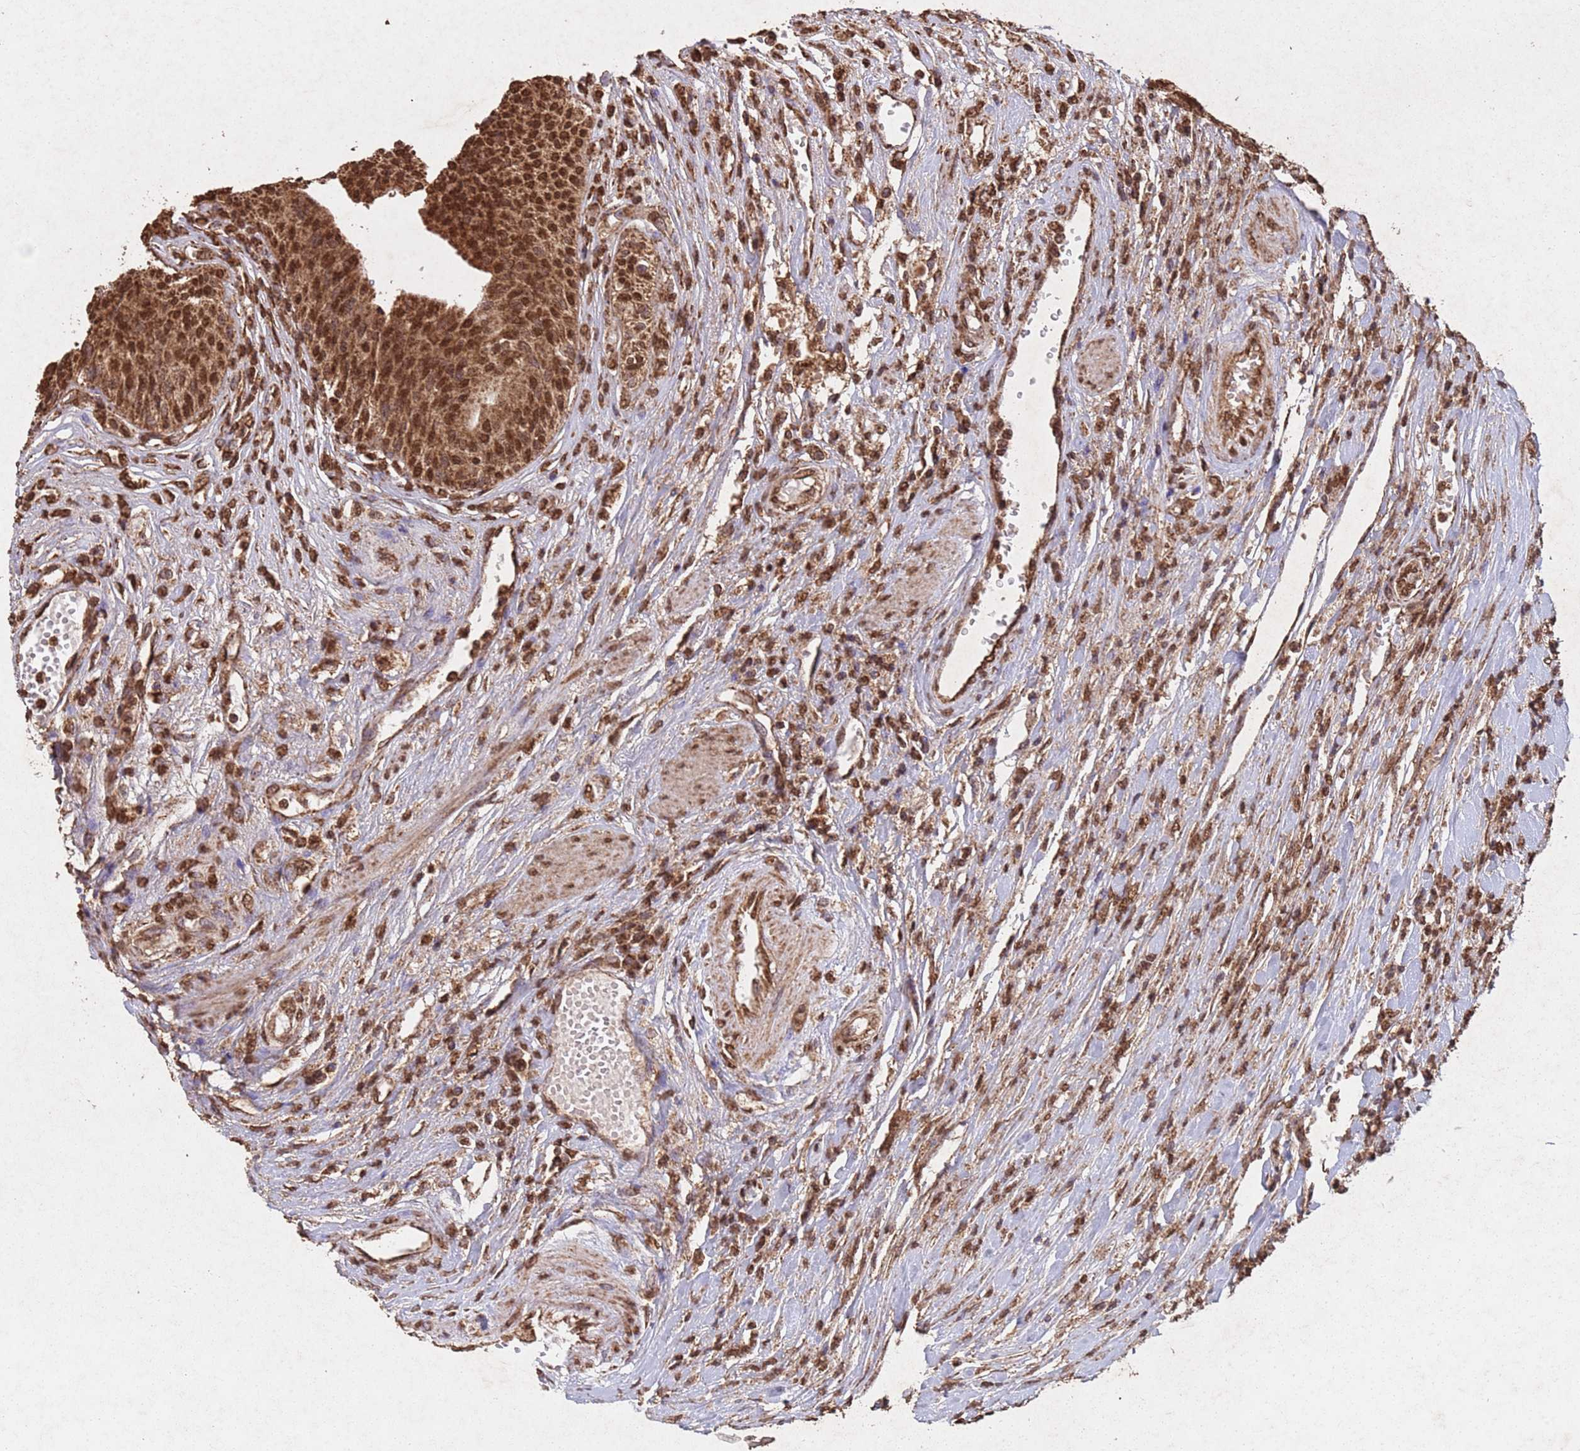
{"staining": {"intensity": "strong", "quantity": ">75%", "location": "nuclear"}, "tissue": "urothelial cancer", "cell_type": "Tumor cells", "image_type": "cancer", "snomed": [{"axis": "morphology", "description": "Urothelial carcinoma, High grade"}, {"axis": "topography", "description": "Urinary bladder"}], "caption": "A brown stain shows strong nuclear positivity of a protein in urothelial cancer tumor cells.", "gene": "HDAC10", "patient": {"sex": "female", "age": 79}}